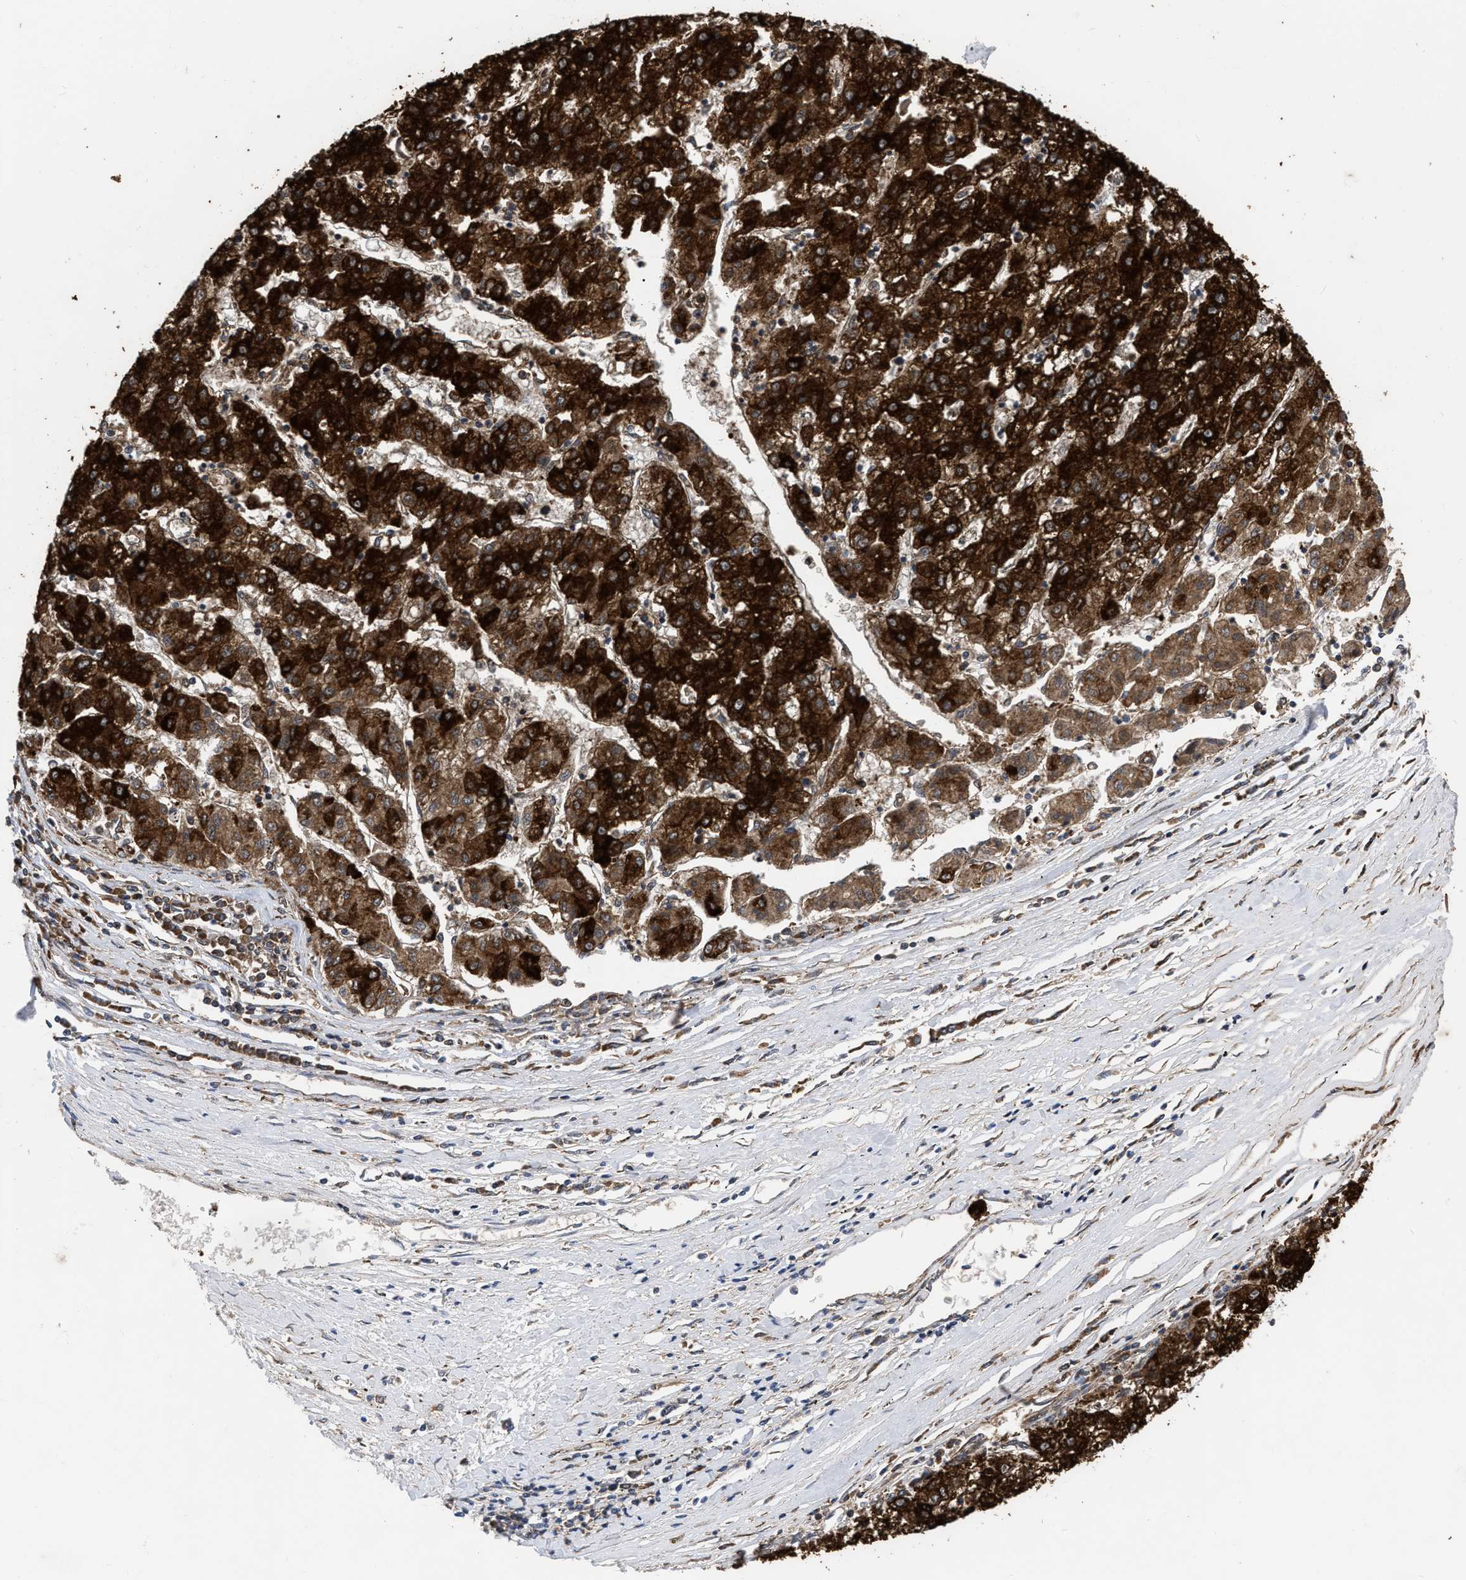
{"staining": {"intensity": "strong", "quantity": ">75%", "location": "cytoplasmic/membranous"}, "tissue": "liver cancer", "cell_type": "Tumor cells", "image_type": "cancer", "snomed": [{"axis": "morphology", "description": "Carcinoma, Hepatocellular, NOS"}, {"axis": "topography", "description": "Liver"}], "caption": "Liver cancer stained with IHC exhibits strong cytoplasmic/membranous staining in approximately >75% of tumor cells.", "gene": "TCP1", "patient": {"sex": "male", "age": 72}}